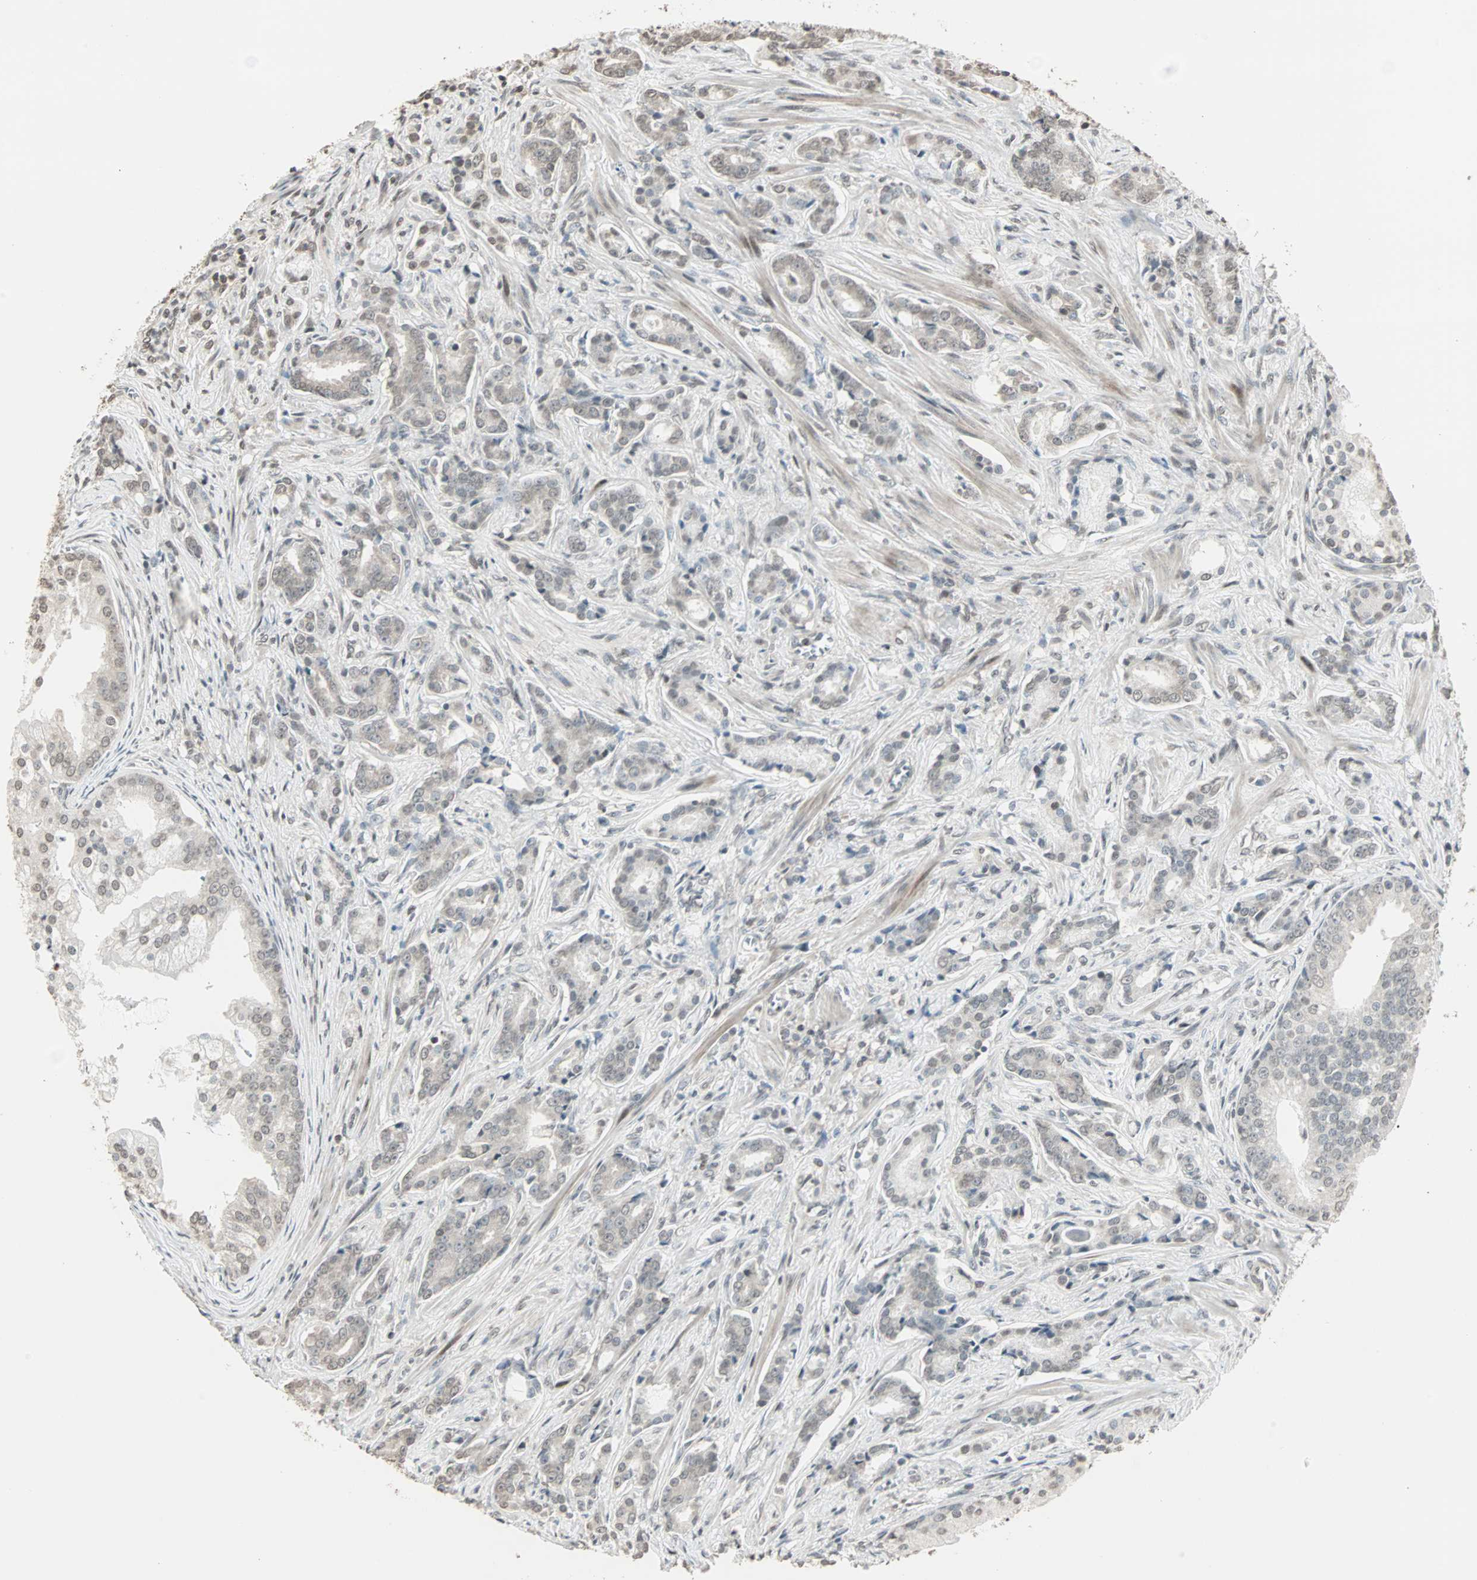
{"staining": {"intensity": "weak", "quantity": "<25%", "location": "cytoplasmic/membranous,nuclear"}, "tissue": "prostate cancer", "cell_type": "Tumor cells", "image_type": "cancer", "snomed": [{"axis": "morphology", "description": "Adenocarcinoma, Low grade"}, {"axis": "topography", "description": "Prostate"}], "caption": "Immunohistochemistry image of human prostate cancer stained for a protein (brown), which shows no staining in tumor cells.", "gene": "CBLC", "patient": {"sex": "male", "age": 58}}